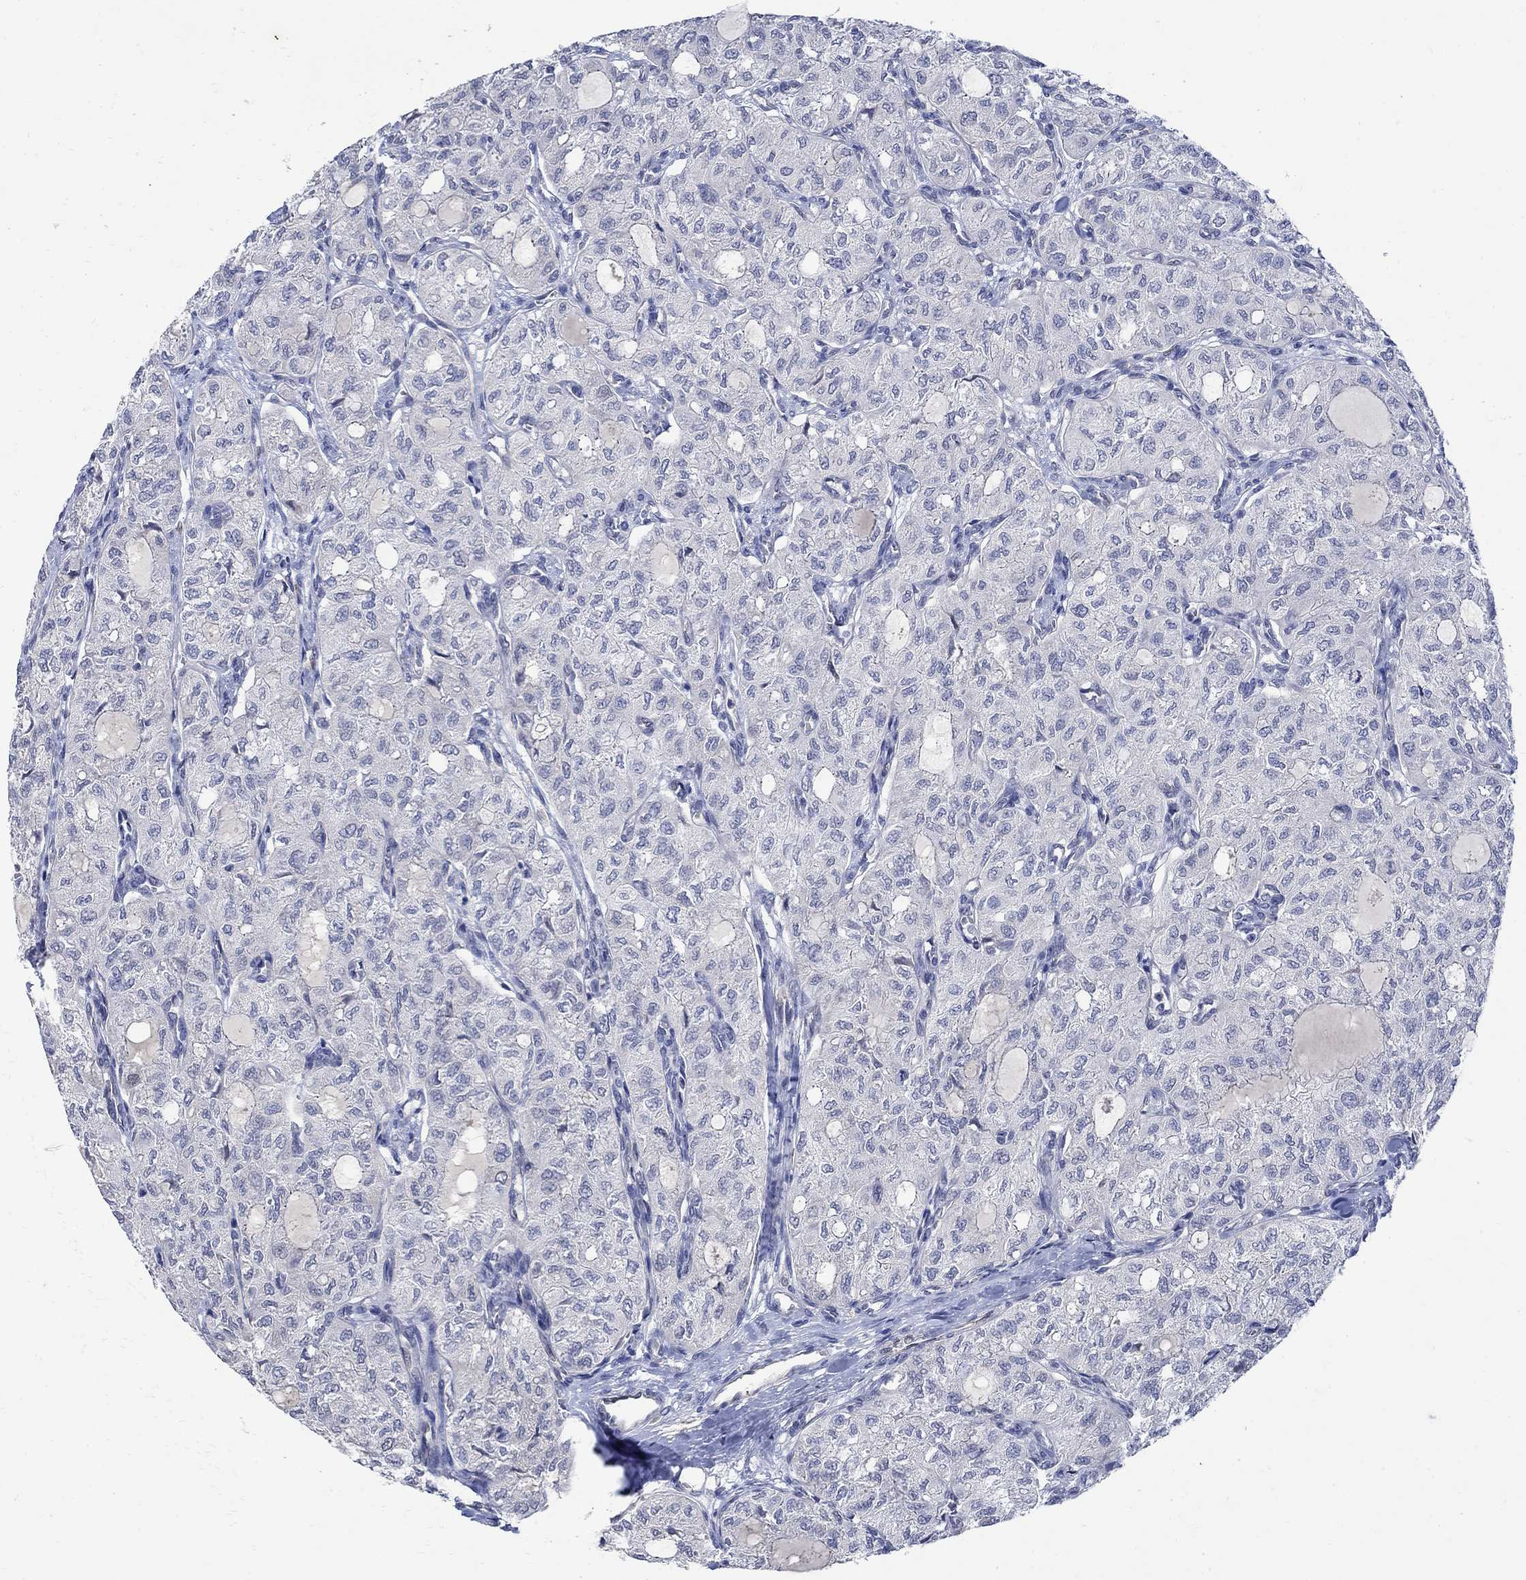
{"staining": {"intensity": "negative", "quantity": "none", "location": "none"}, "tissue": "thyroid cancer", "cell_type": "Tumor cells", "image_type": "cancer", "snomed": [{"axis": "morphology", "description": "Follicular adenoma carcinoma, NOS"}, {"axis": "topography", "description": "Thyroid gland"}], "caption": "IHC histopathology image of human thyroid follicular adenoma carcinoma stained for a protein (brown), which displays no positivity in tumor cells. (IHC, brightfield microscopy, high magnification).", "gene": "TGM2", "patient": {"sex": "male", "age": 75}}